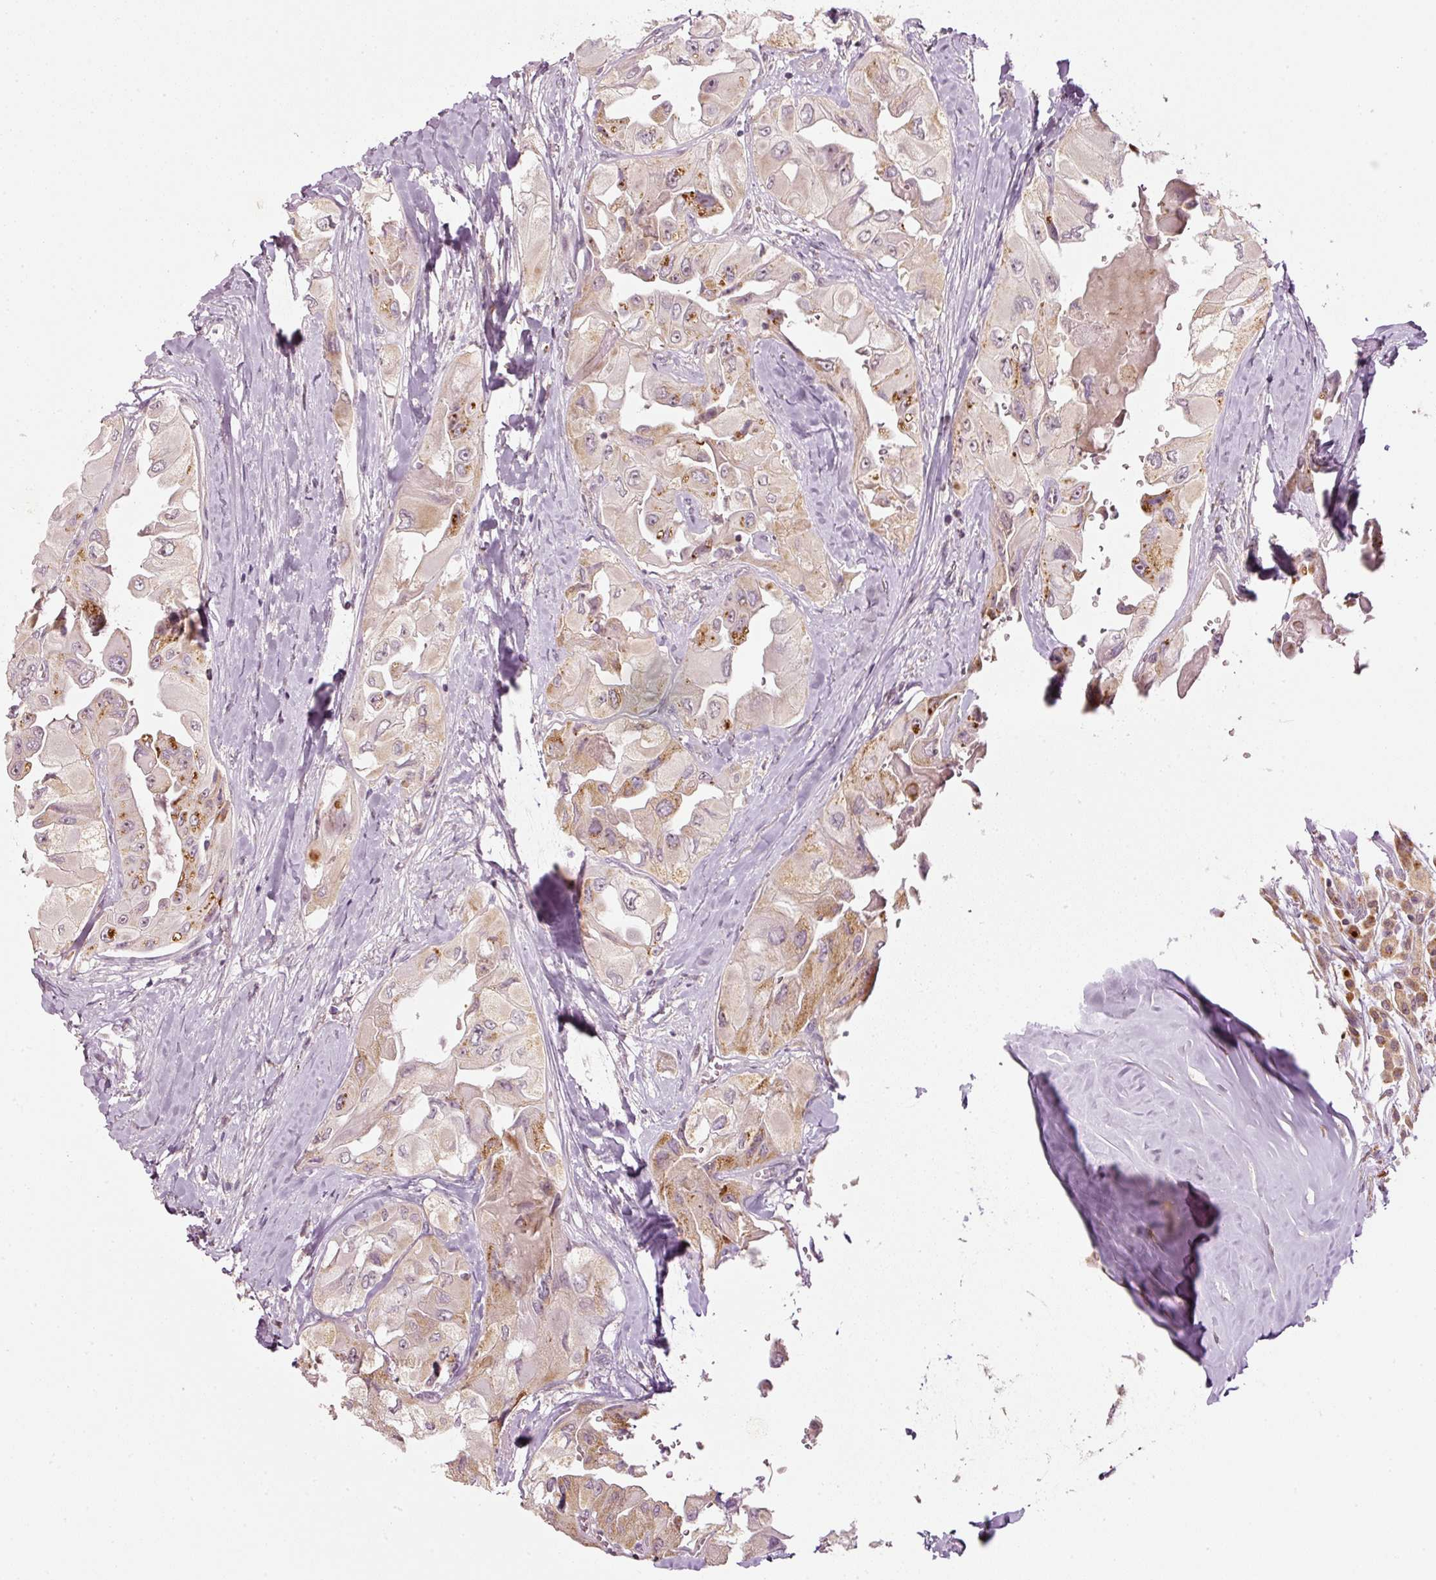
{"staining": {"intensity": "moderate", "quantity": "25%-75%", "location": "cytoplasmic/membranous"}, "tissue": "thyroid cancer", "cell_type": "Tumor cells", "image_type": "cancer", "snomed": [{"axis": "morphology", "description": "Normal tissue, NOS"}, {"axis": "morphology", "description": "Papillary adenocarcinoma, NOS"}, {"axis": "topography", "description": "Thyroid gland"}], "caption": "Protein positivity by IHC reveals moderate cytoplasmic/membranous expression in approximately 25%-75% of tumor cells in thyroid cancer. The staining is performed using DAB (3,3'-diaminobenzidine) brown chromogen to label protein expression. The nuclei are counter-stained blue using hematoxylin.", "gene": "CDC20B", "patient": {"sex": "female", "age": 59}}